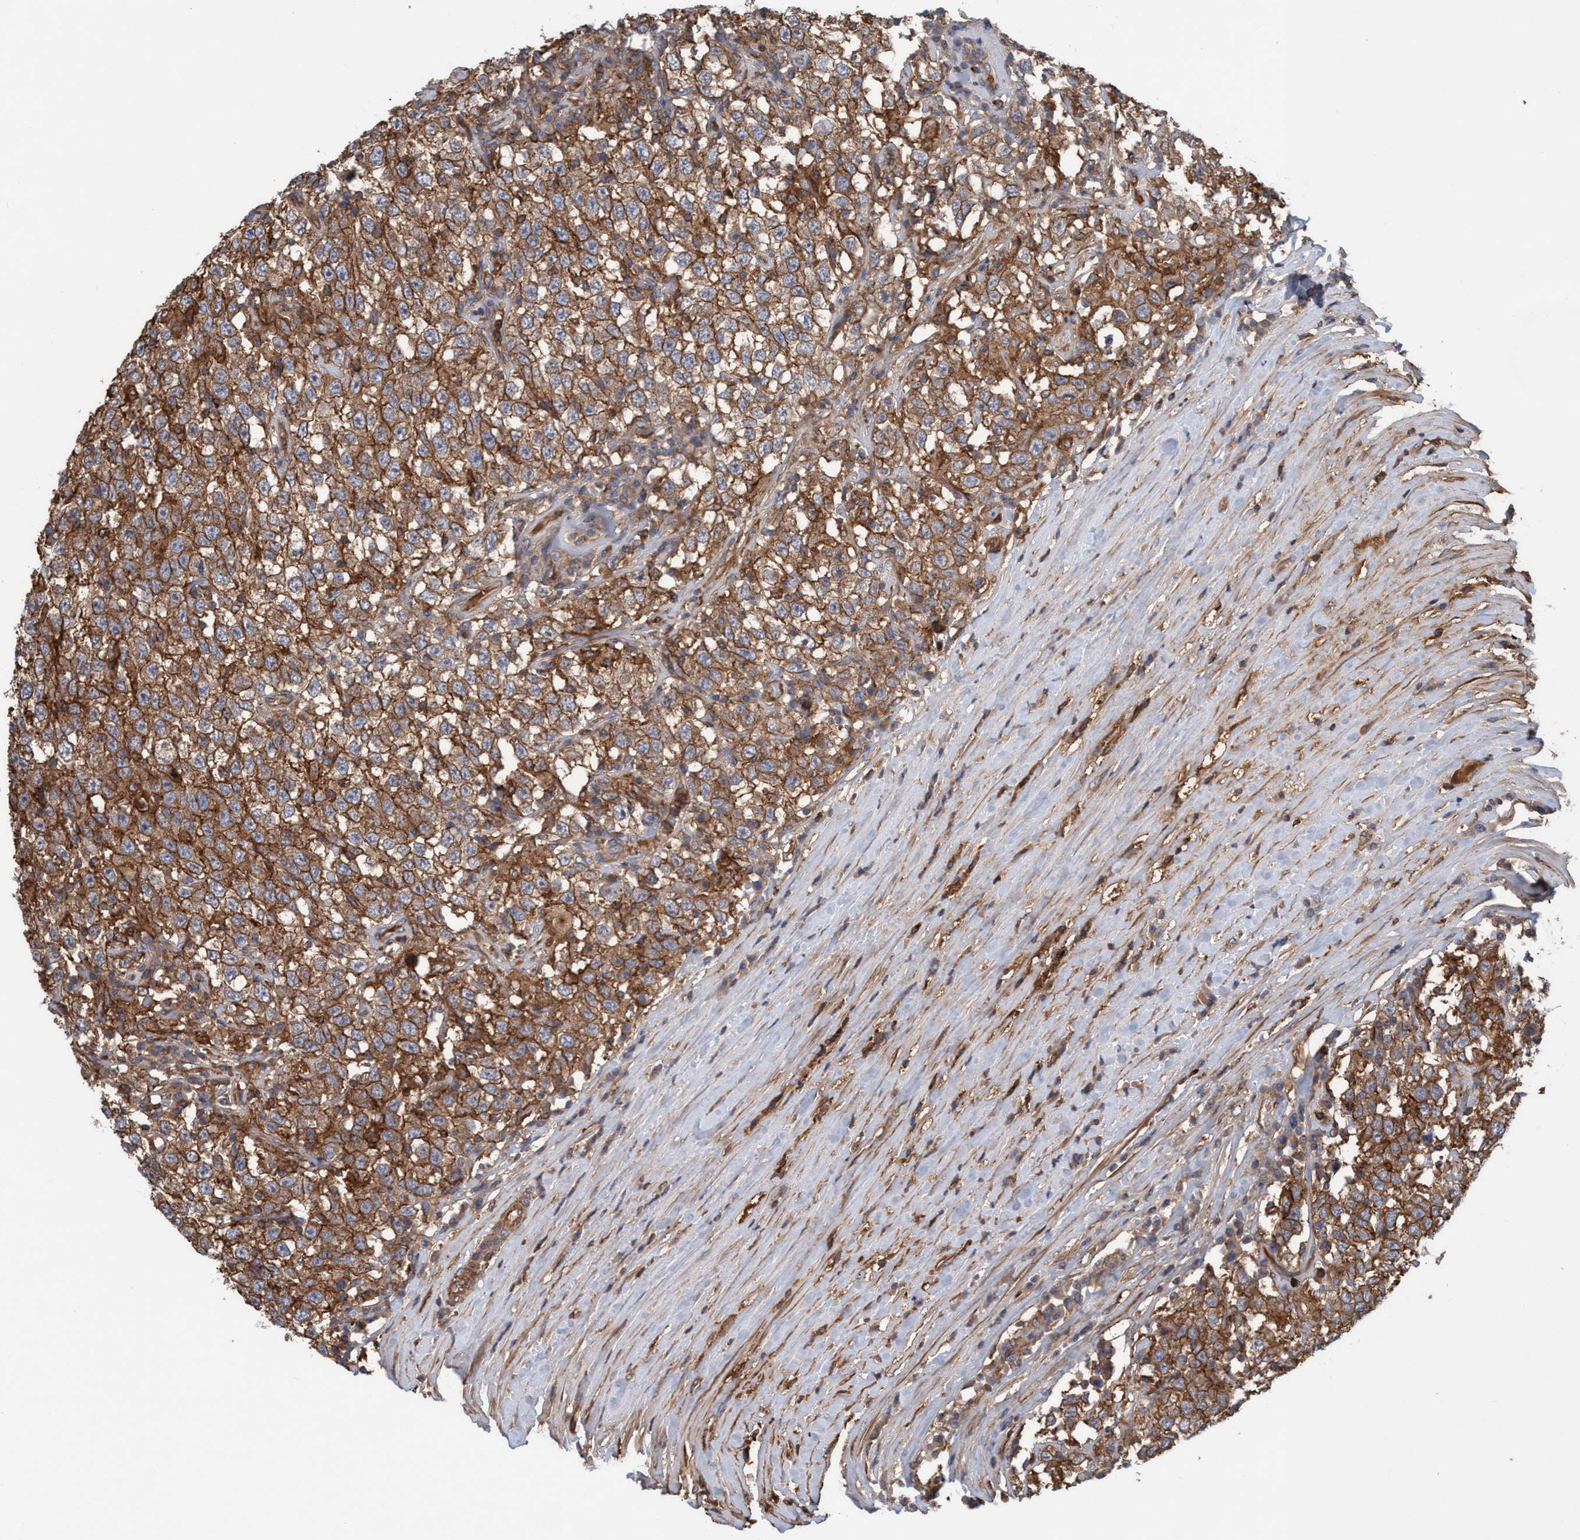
{"staining": {"intensity": "strong", "quantity": ">75%", "location": "cytoplasmic/membranous"}, "tissue": "testis cancer", "cell_type": "Tumor cells", "image_type": "cancer", "snomed": [{"axis": "morphology", "description": "Seminoma, NOS"}, {"axis": "topography", "description": "Testis"}], "caption": "Testis cancer stained with a protein marker reveals strong staining in tumor cells.", "gene": "SPECC1", "patient": {"sex": "male", "age": 41}}